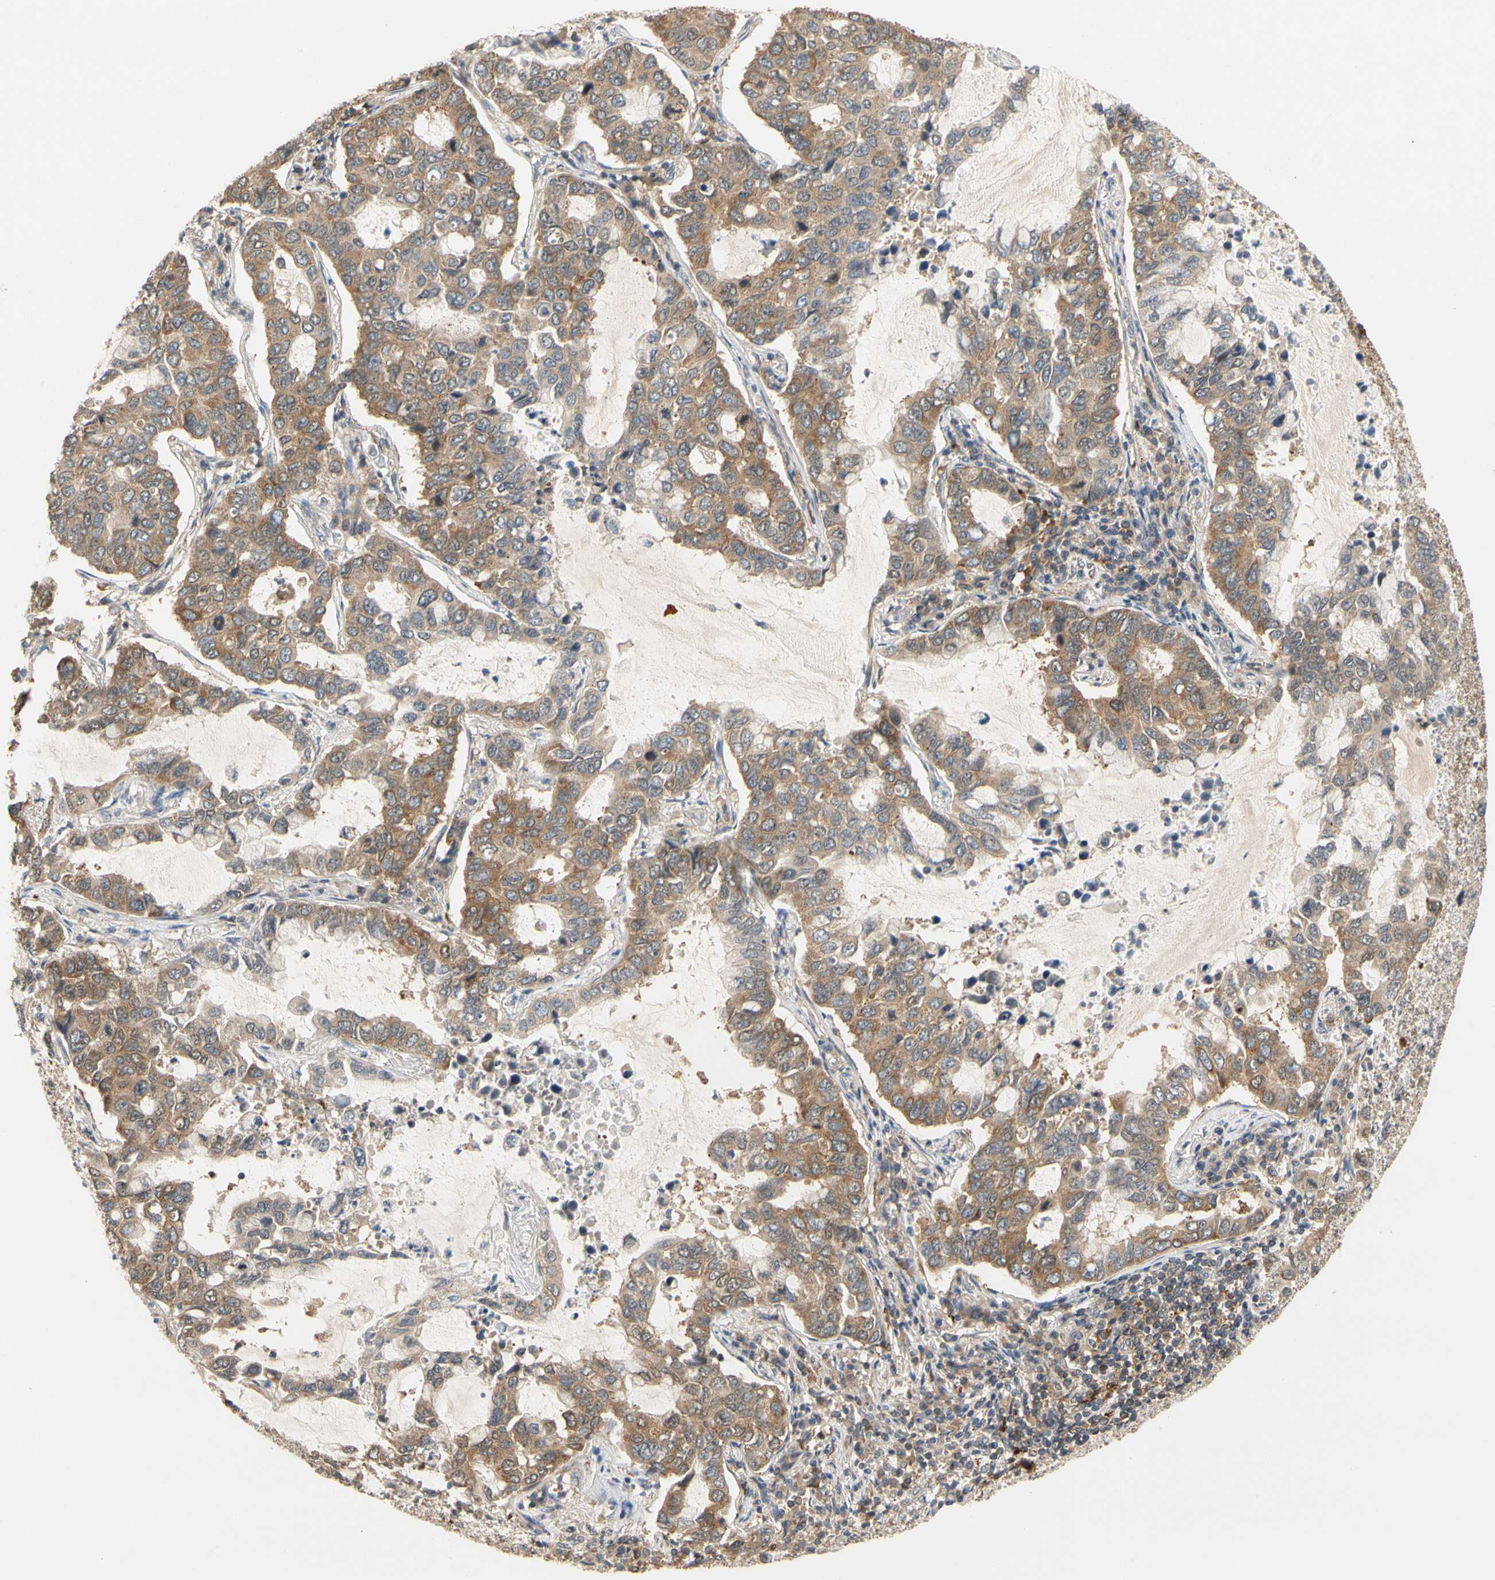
{"staining": {"intensity": "moderate", "quantity": ">75%", "location": "cytoplasmic/membranous"}, "tissue": "lung cancer", "cell_type": "Tumor cells", "image_type": "cancer", "snomed": [{"axis": "morphology", "description": "Adenocarcinoma, NOS"}, {"axis": "topography", "description": "Lung"}], "caption": "Moderate cytoplasmic/membranous staining for a protein is identified in approximately >75% of tumor cells of adenocarcinoma (lung) using immunohistochemistry (IHC).", "gene": "ANKHD1", "patient": {"sex": "male", "age": 64}}